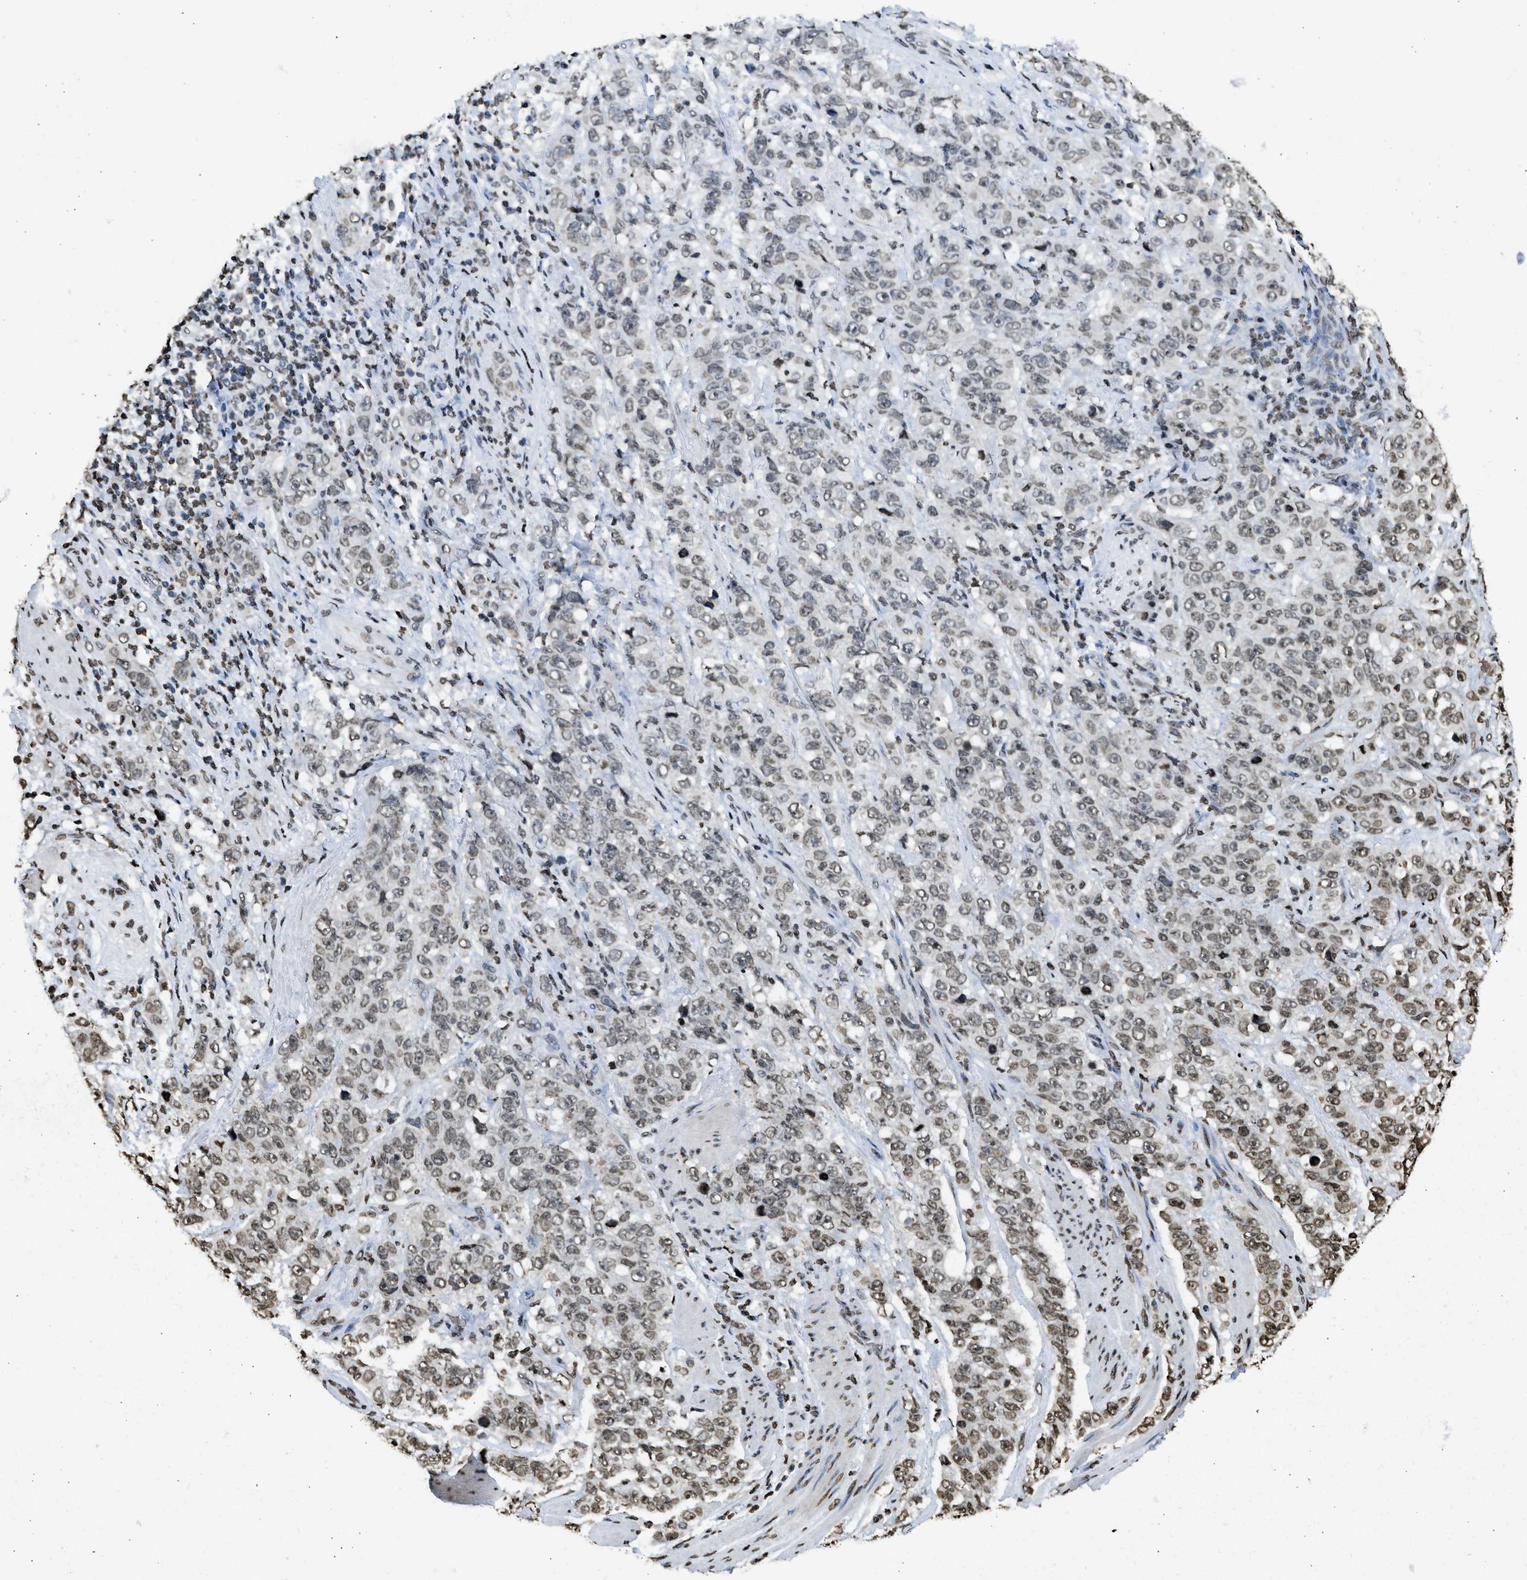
{"staining": {"intensity": "weak", "quantity": ">75%", "location": "nuclear"}, "tissue": "stomach cancer", "cell_type": "Tumor cells", "image_type": "cancer", "snomed": [{"axis": "morphology", "description": "Adenocarcinoma, NOS"}, {"axis": "topography", "description": "Stomach"}], "caption": "There is low levels of weak nuclear staining in tumor cells of stomach cancer (adenocarcinoma), as demonstrated by immunohistochemical staining (brown color).", "gene": "RRAGC", "patient": {"sex": "male", "age": 48}}